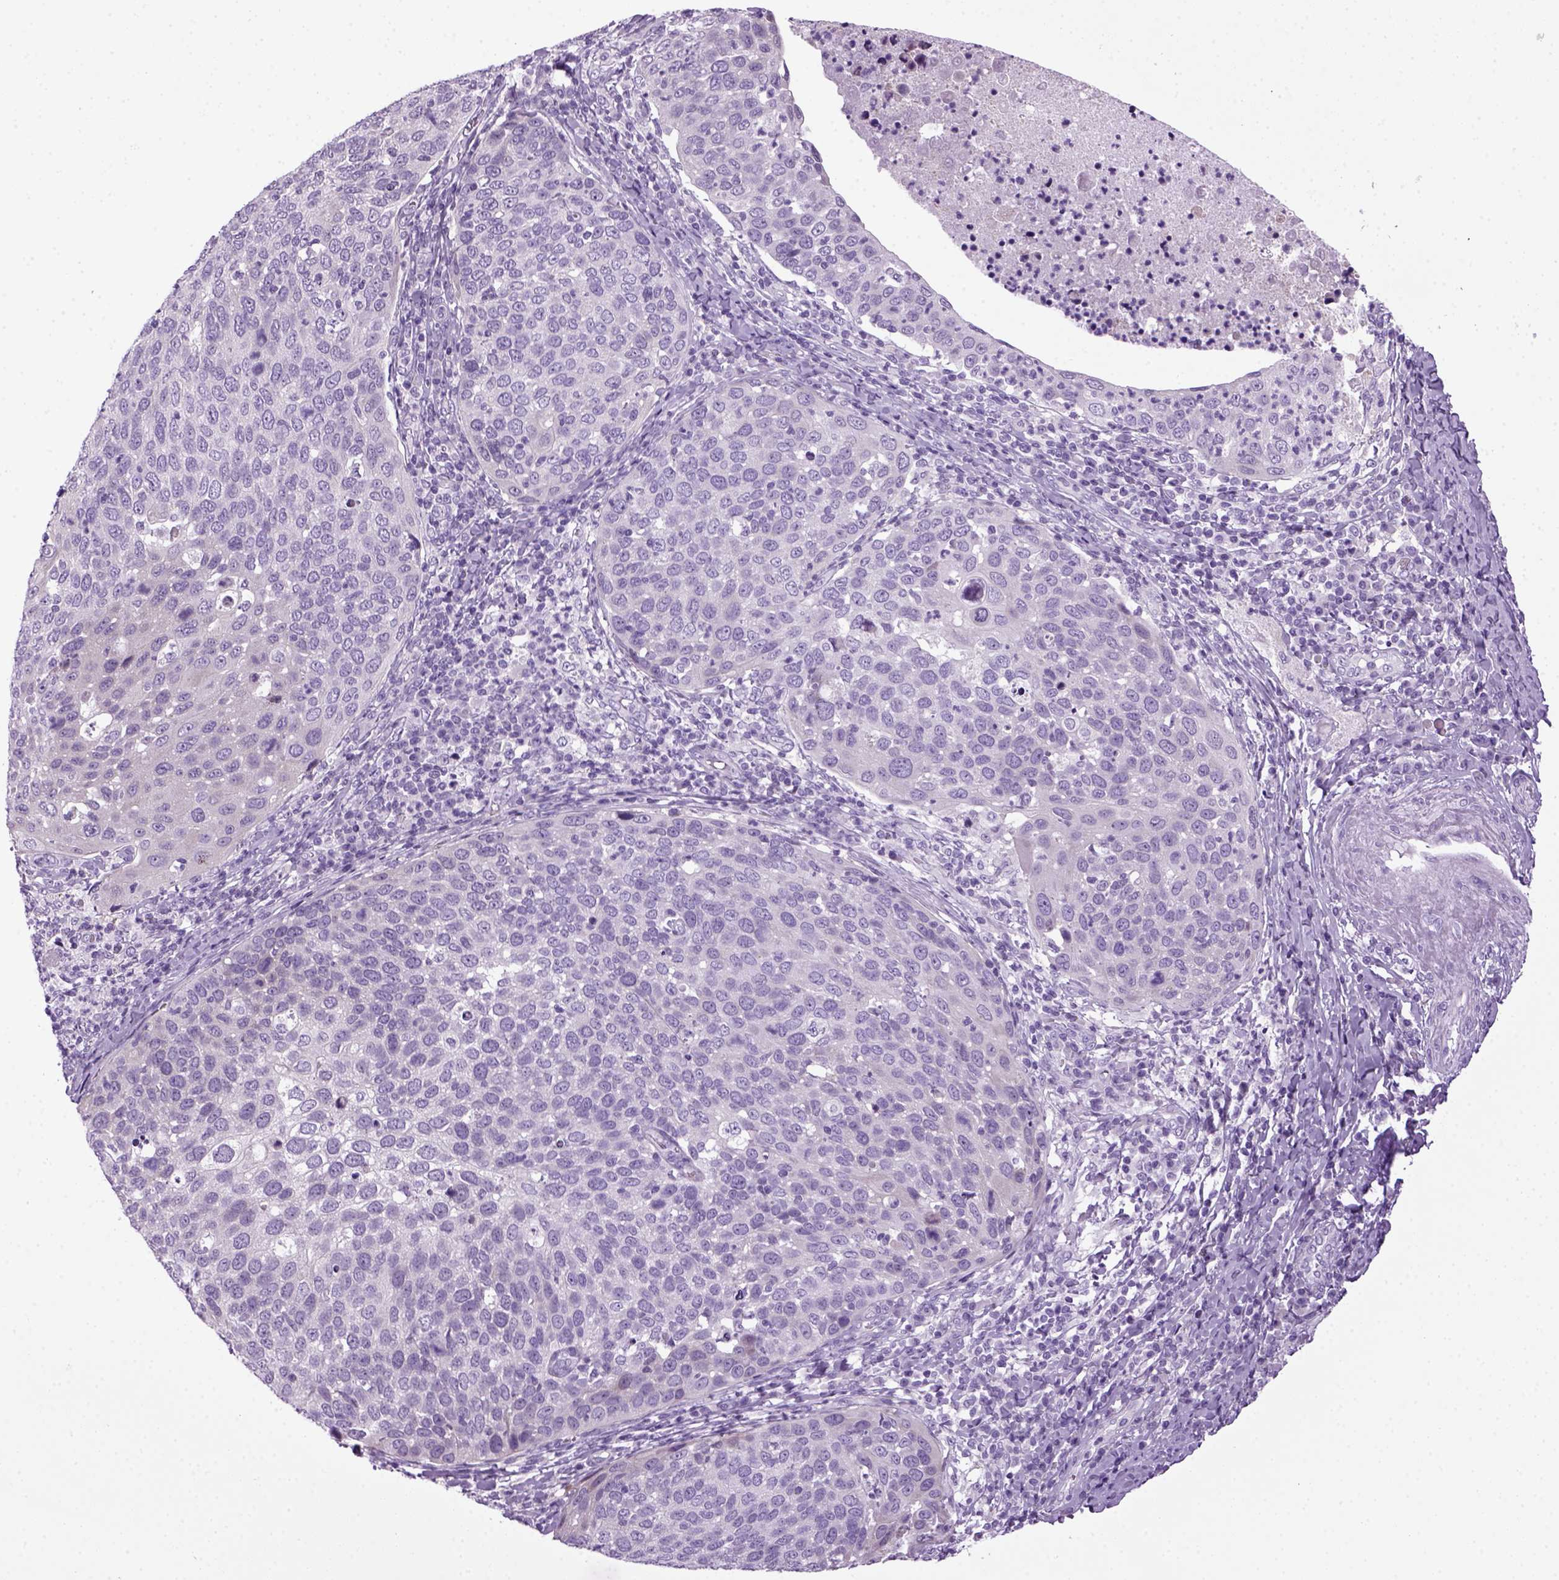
{"staining": {"intensity": "negative", "quantity": "none", "location": "none"}, "tissue": "cervical cancer", "cell_type": "Tumor cells", "image_type": "cancer", "snomed": [{"axis": "morphology", "description": "Squamous cell carcinoma, NOS"}, {"axis": "topography", "description": "Cervix"}], "caption": "This histopathology image is of cervical cancer stained with immunohistochemistry (IHC) to label a protein in brown with the nuclei are counter-stained blue. There is no expression in tumor cells.", "gene": "HMCN2", "patient": {"sex": "female", "age": 54}}